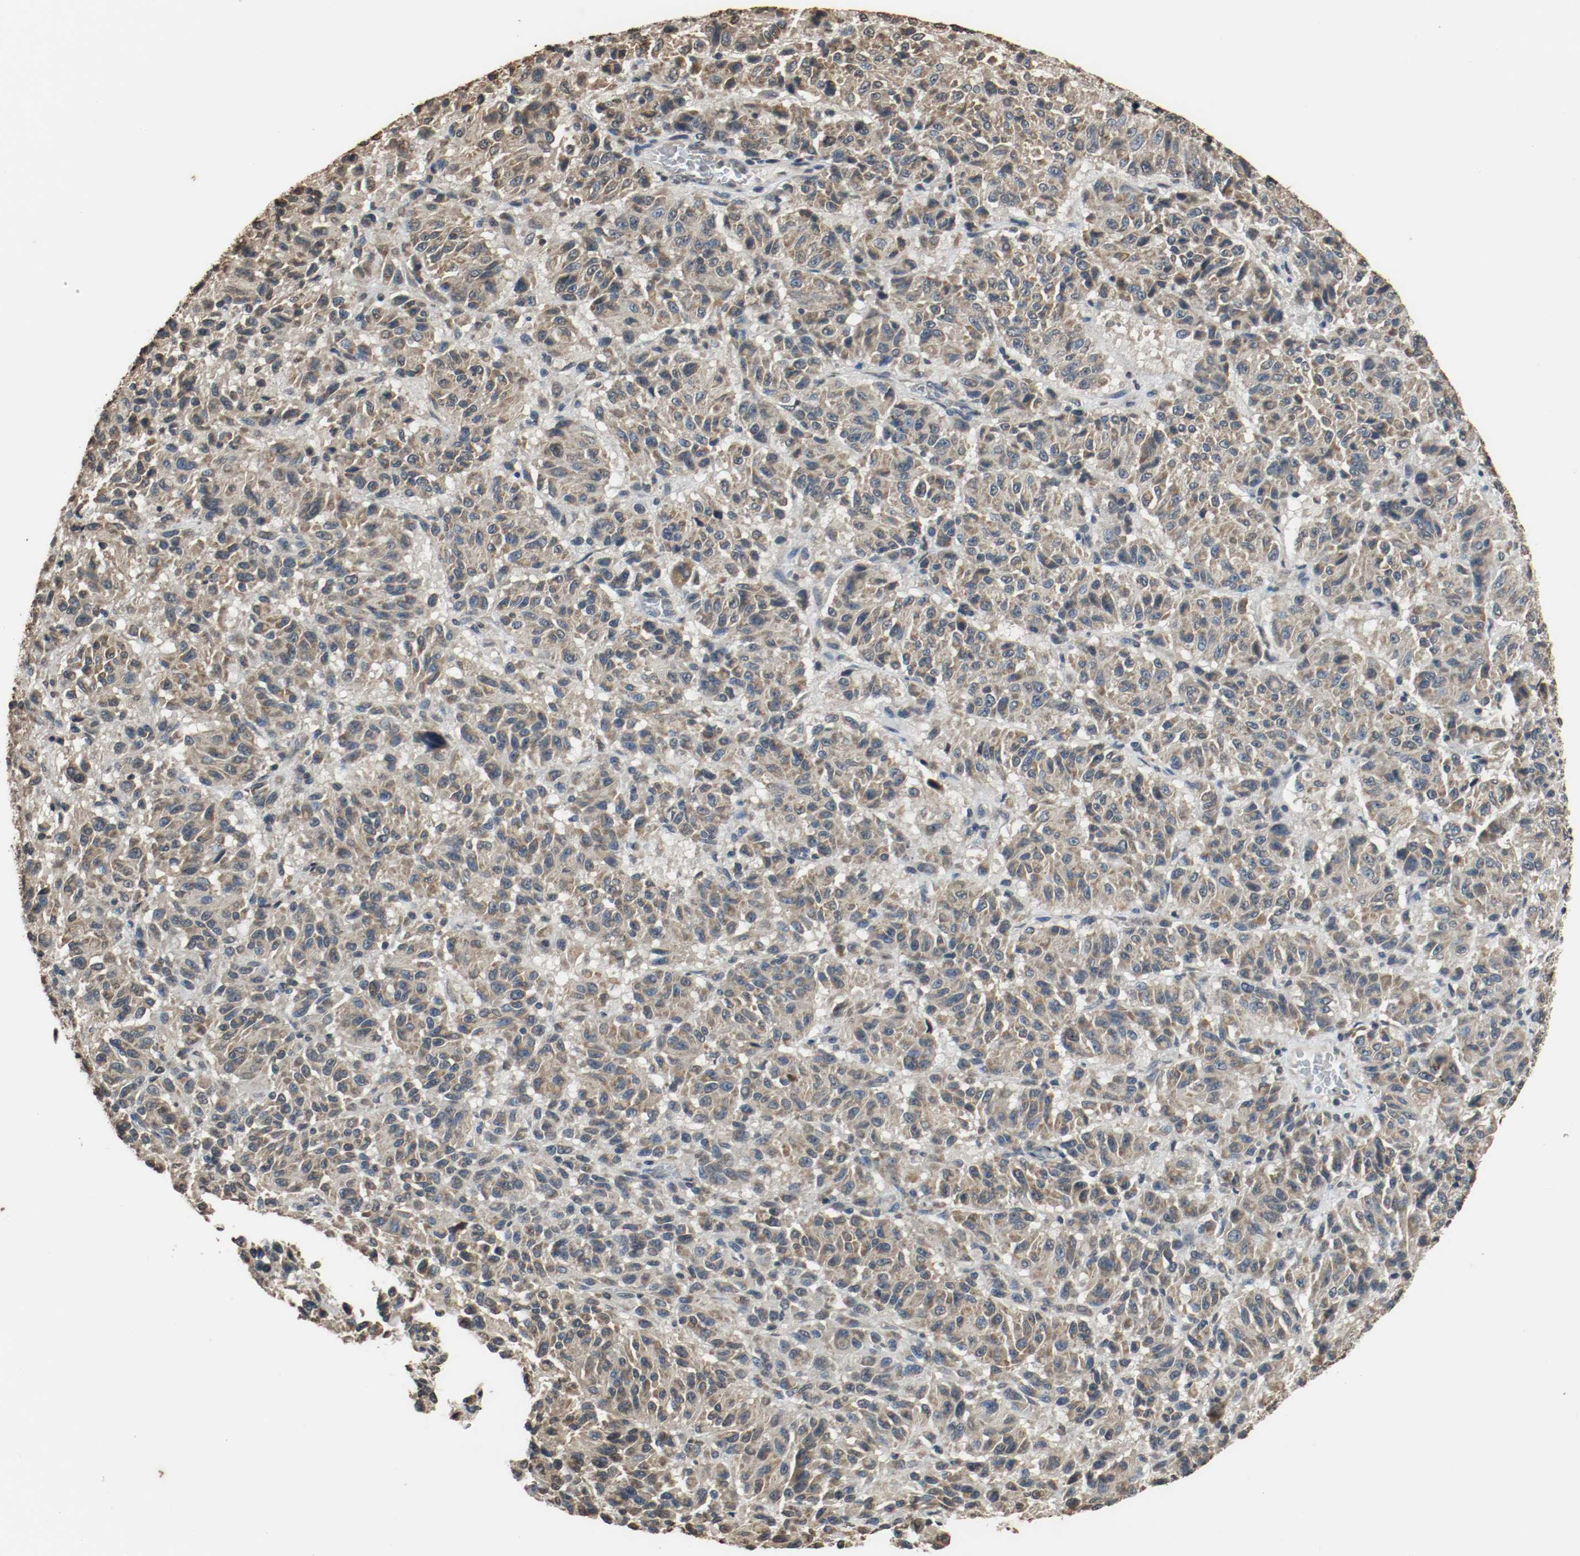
{"staining": {"intensity": "weak", "quantity": "25%-75%", "location": "cytoplasmic/membranous"}, "tissue": "melanoma", "cell_type": "Tumor cells", "image_type": "cancer", "snomed": [{"axis": "morphology", "description": "Malignant melanoma, Metastatic site"}, {"axis": "topography", "description": "Lung"}], "caption": "Immunohistochemical staining of melanoma shows low levels of weak cytoplasmic/membranous protein staining in approximately 25%-75% of tumor cells.", "gene": "RTN4", "patient": {"sex": "male", "age": 64}}